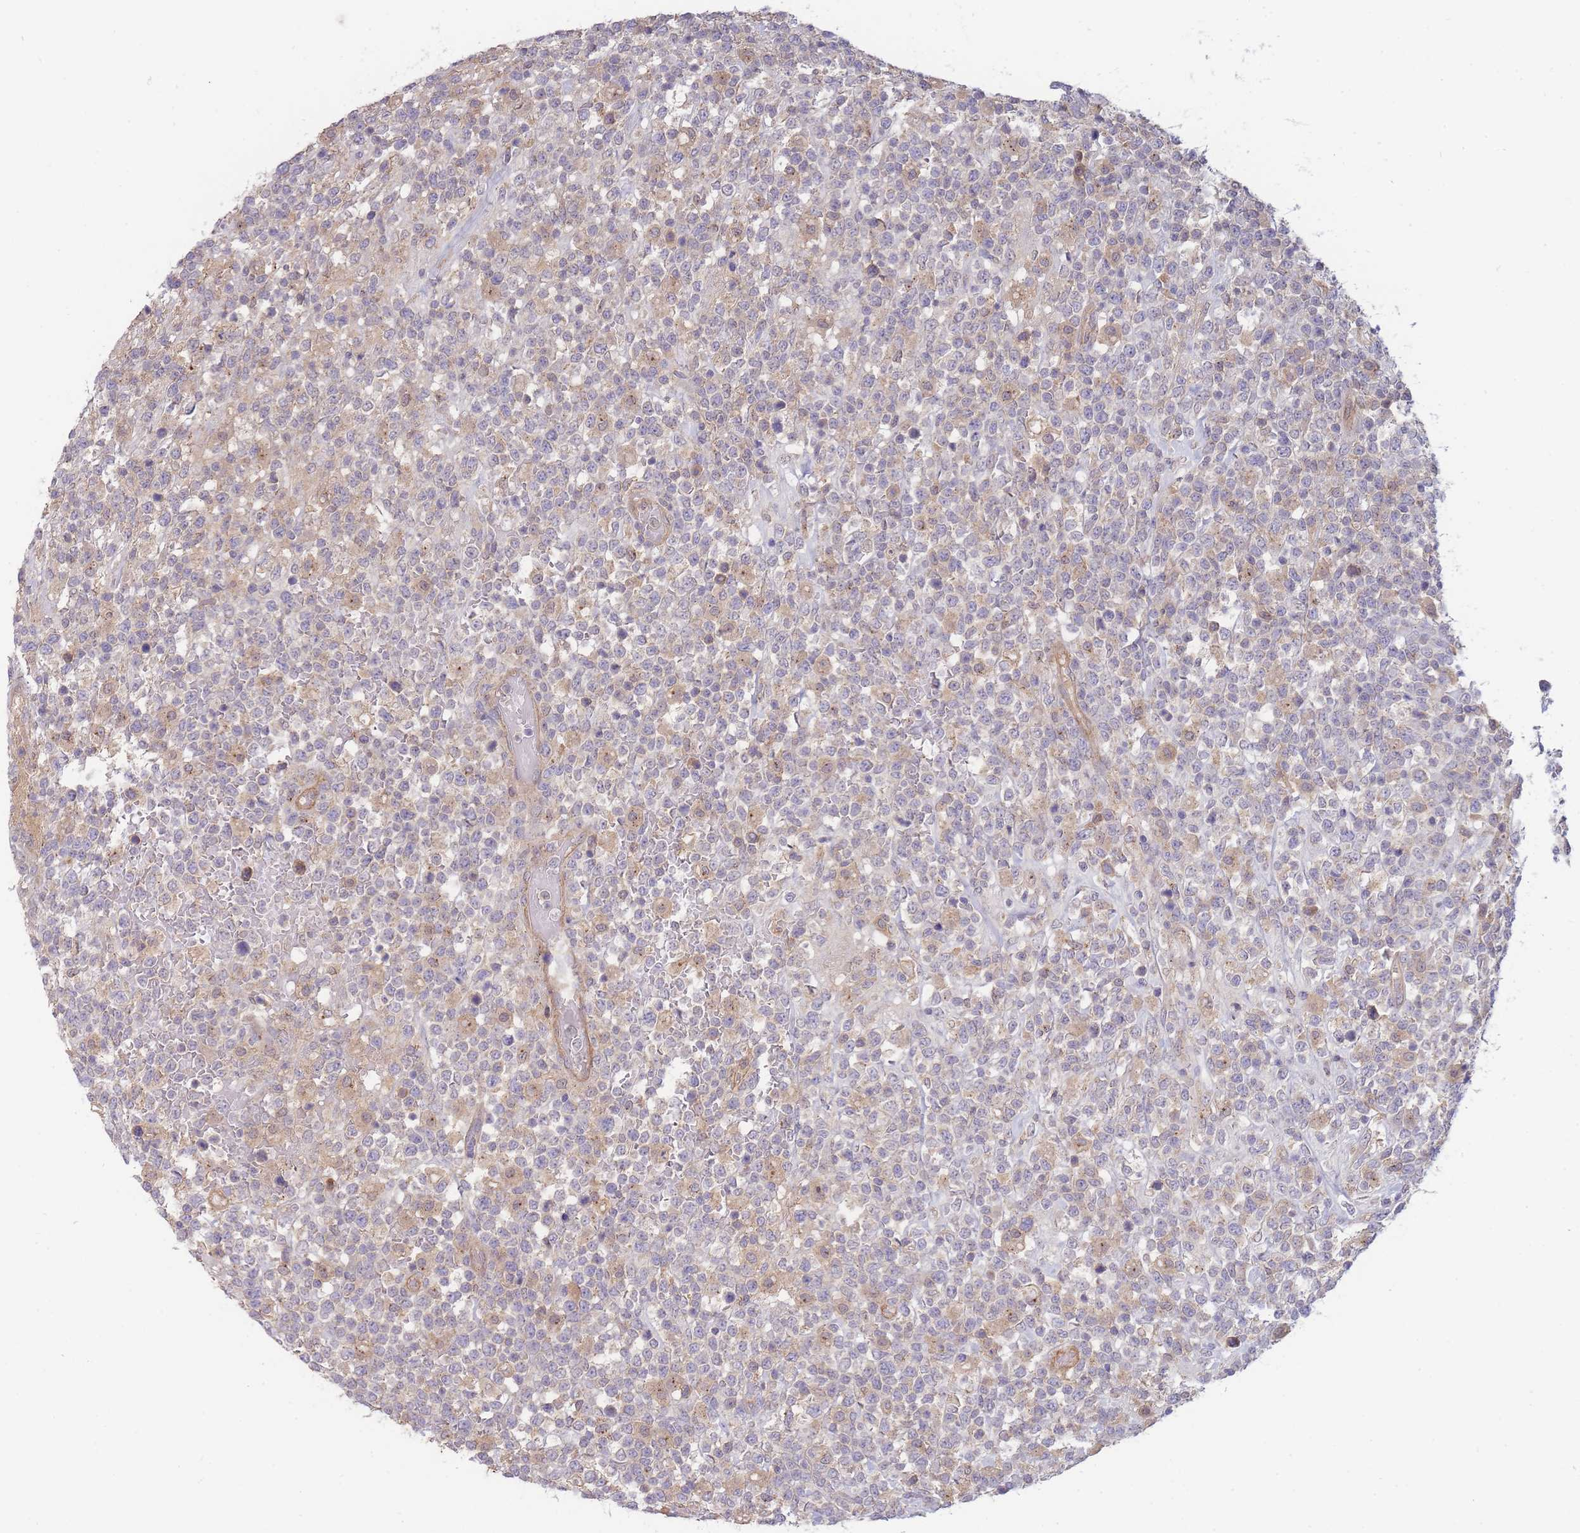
{"staining": {"intensity": "negative", "quantity": "none", "location": "none"}, "tissue": "lymphoma", "cell_type": "Tumor cells", "image_type": "cancer", "snomed": [{"axis": "morphology", "description": "Malignant lymphoma, non-Hodgkin's type, High grade"}, {"axis": "topography", "description": "Colon"}], "caption": "There is no significant expression in tumor cells of high-grade malignant lymphoma, non-Hodgkin's type.", "gene": "NDUFAF5", "patient": {"sex": "female", "age": 53}}